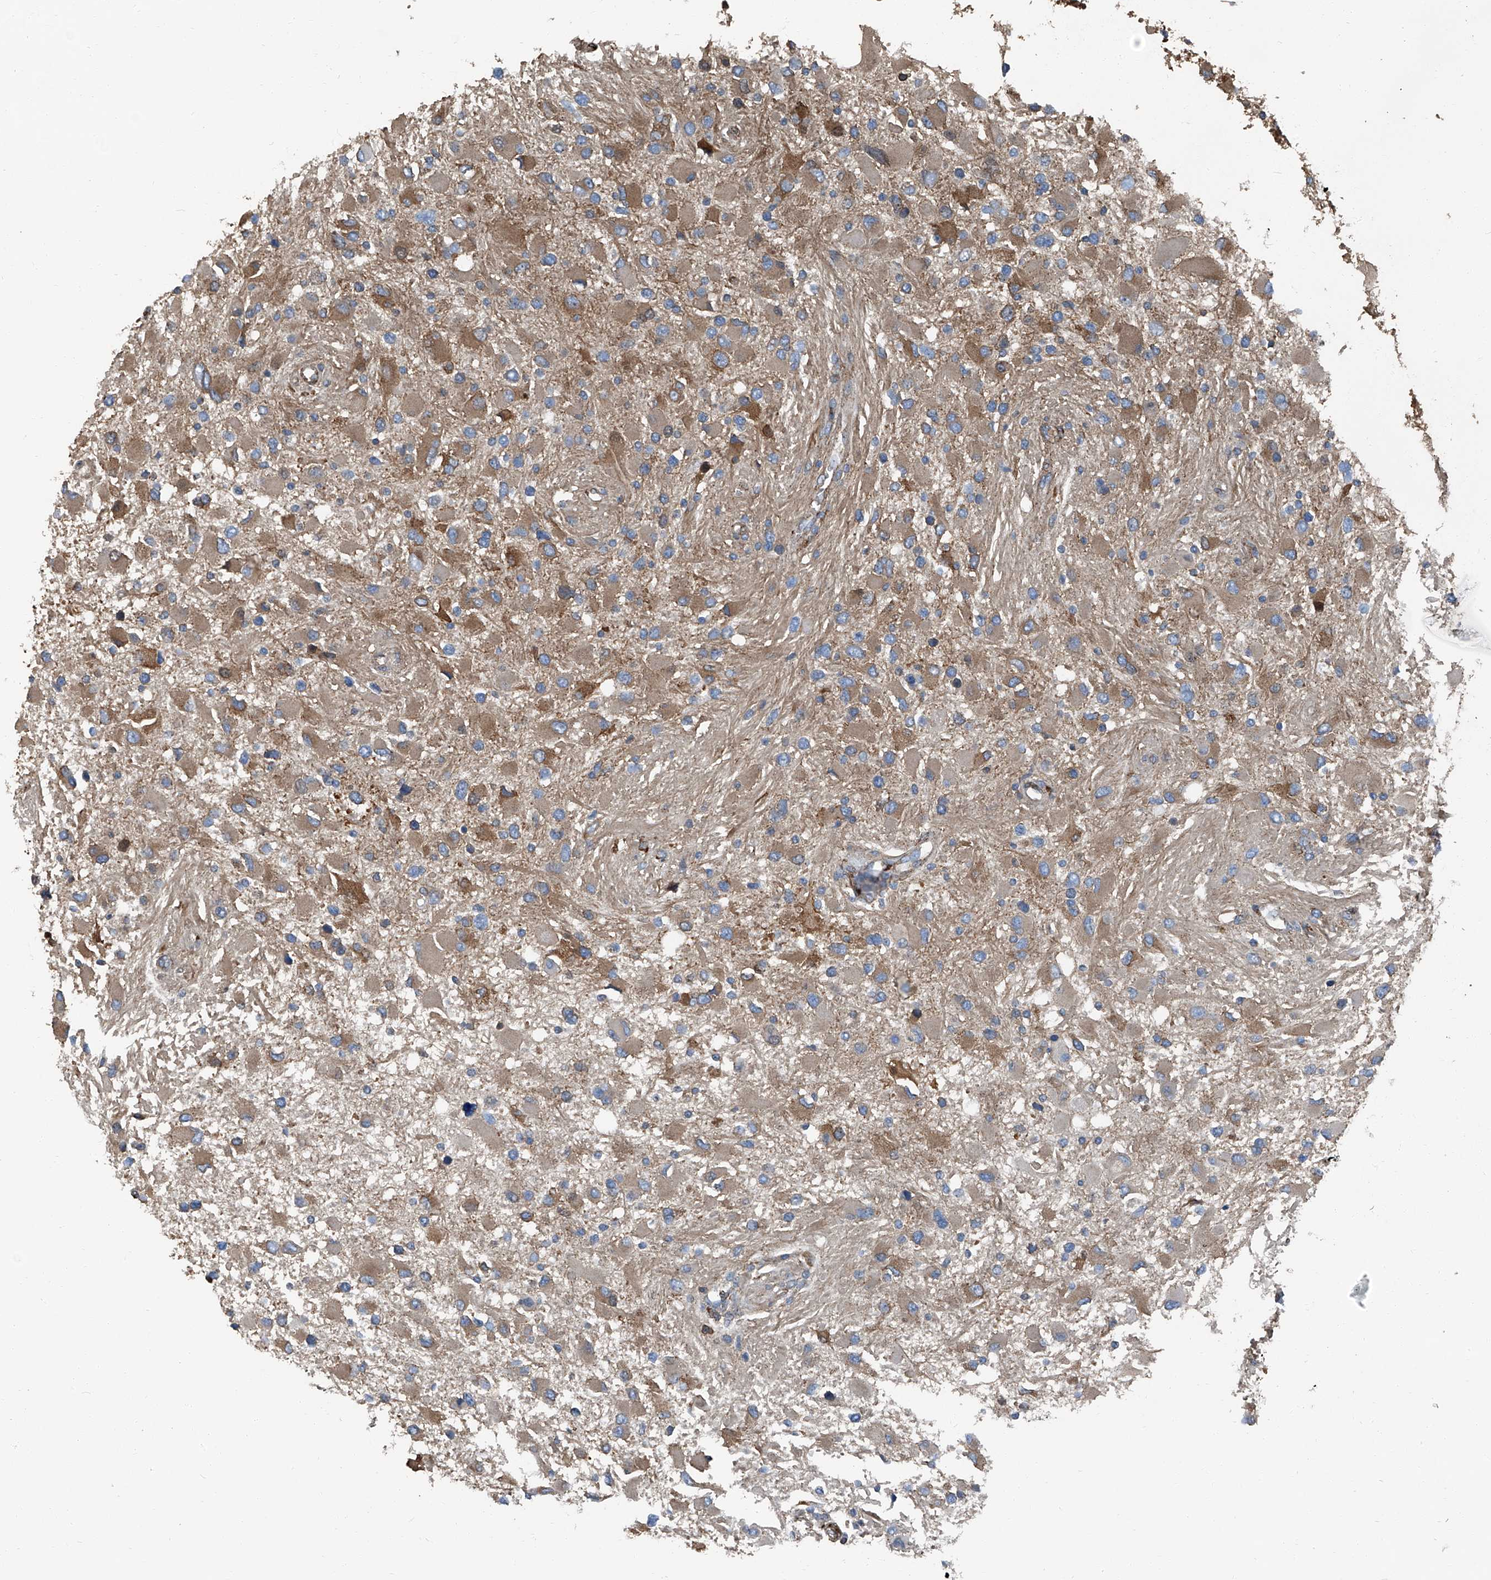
{"staining": {"intensity": "moderate", "quantity": ">75%", "location": "cytoplasmic/membranous"}, "tissue": "glioma", "cell_type": "Tumor cells", "image_type": "cancer", "snomed": [{"axis": "morphology", "description": "Glioma, malignant, High grade"}, {"axis": "topography", "description": "Brain"}], "caption": "A brown stain highlights moderate cytoplasmic/membranous expression of a protein in human glioma tumor cells.", "gene": "SEPTIN7", "patient": {"sex": "male", "age": 53}}